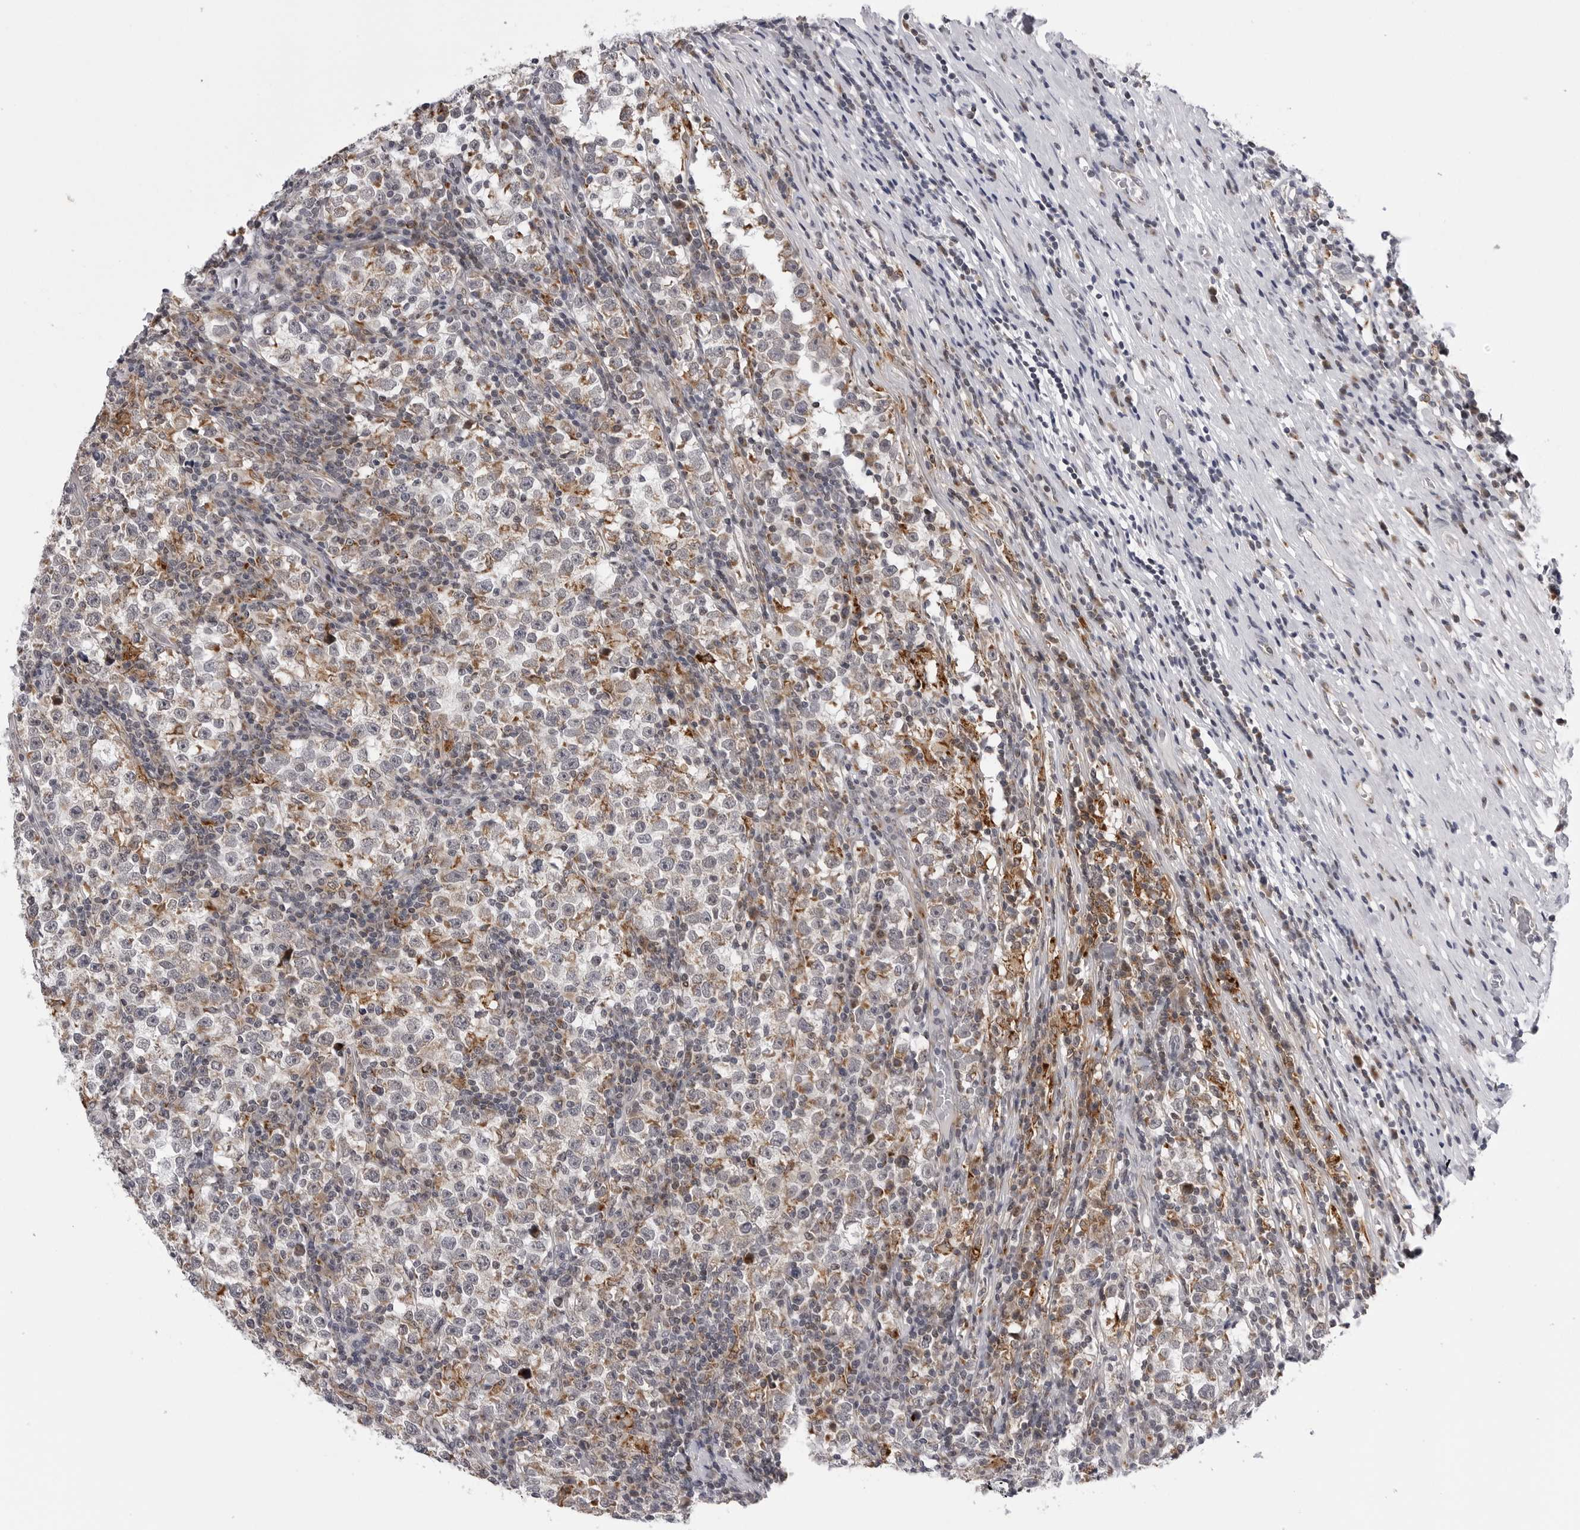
{"staining": {"intensity": "negative", "quantity": "none", "location": "none"}, "tissue": "testis cancer", "cell_type": "Tumor cells", "image_type": "cancer", "snomed": [{"axis": "morphology", "description": "Normal tissue, NOS"}, {"axis": "morphology", "description": "Seminoma, NOS"}, {"axis": "topography", "description": "Testis"}], "caption": "There is no significant expression in tumor cells of testis cancer (seminoma).", "gene": "CDK20", "patient": {"sex": "male", "age": 43}}